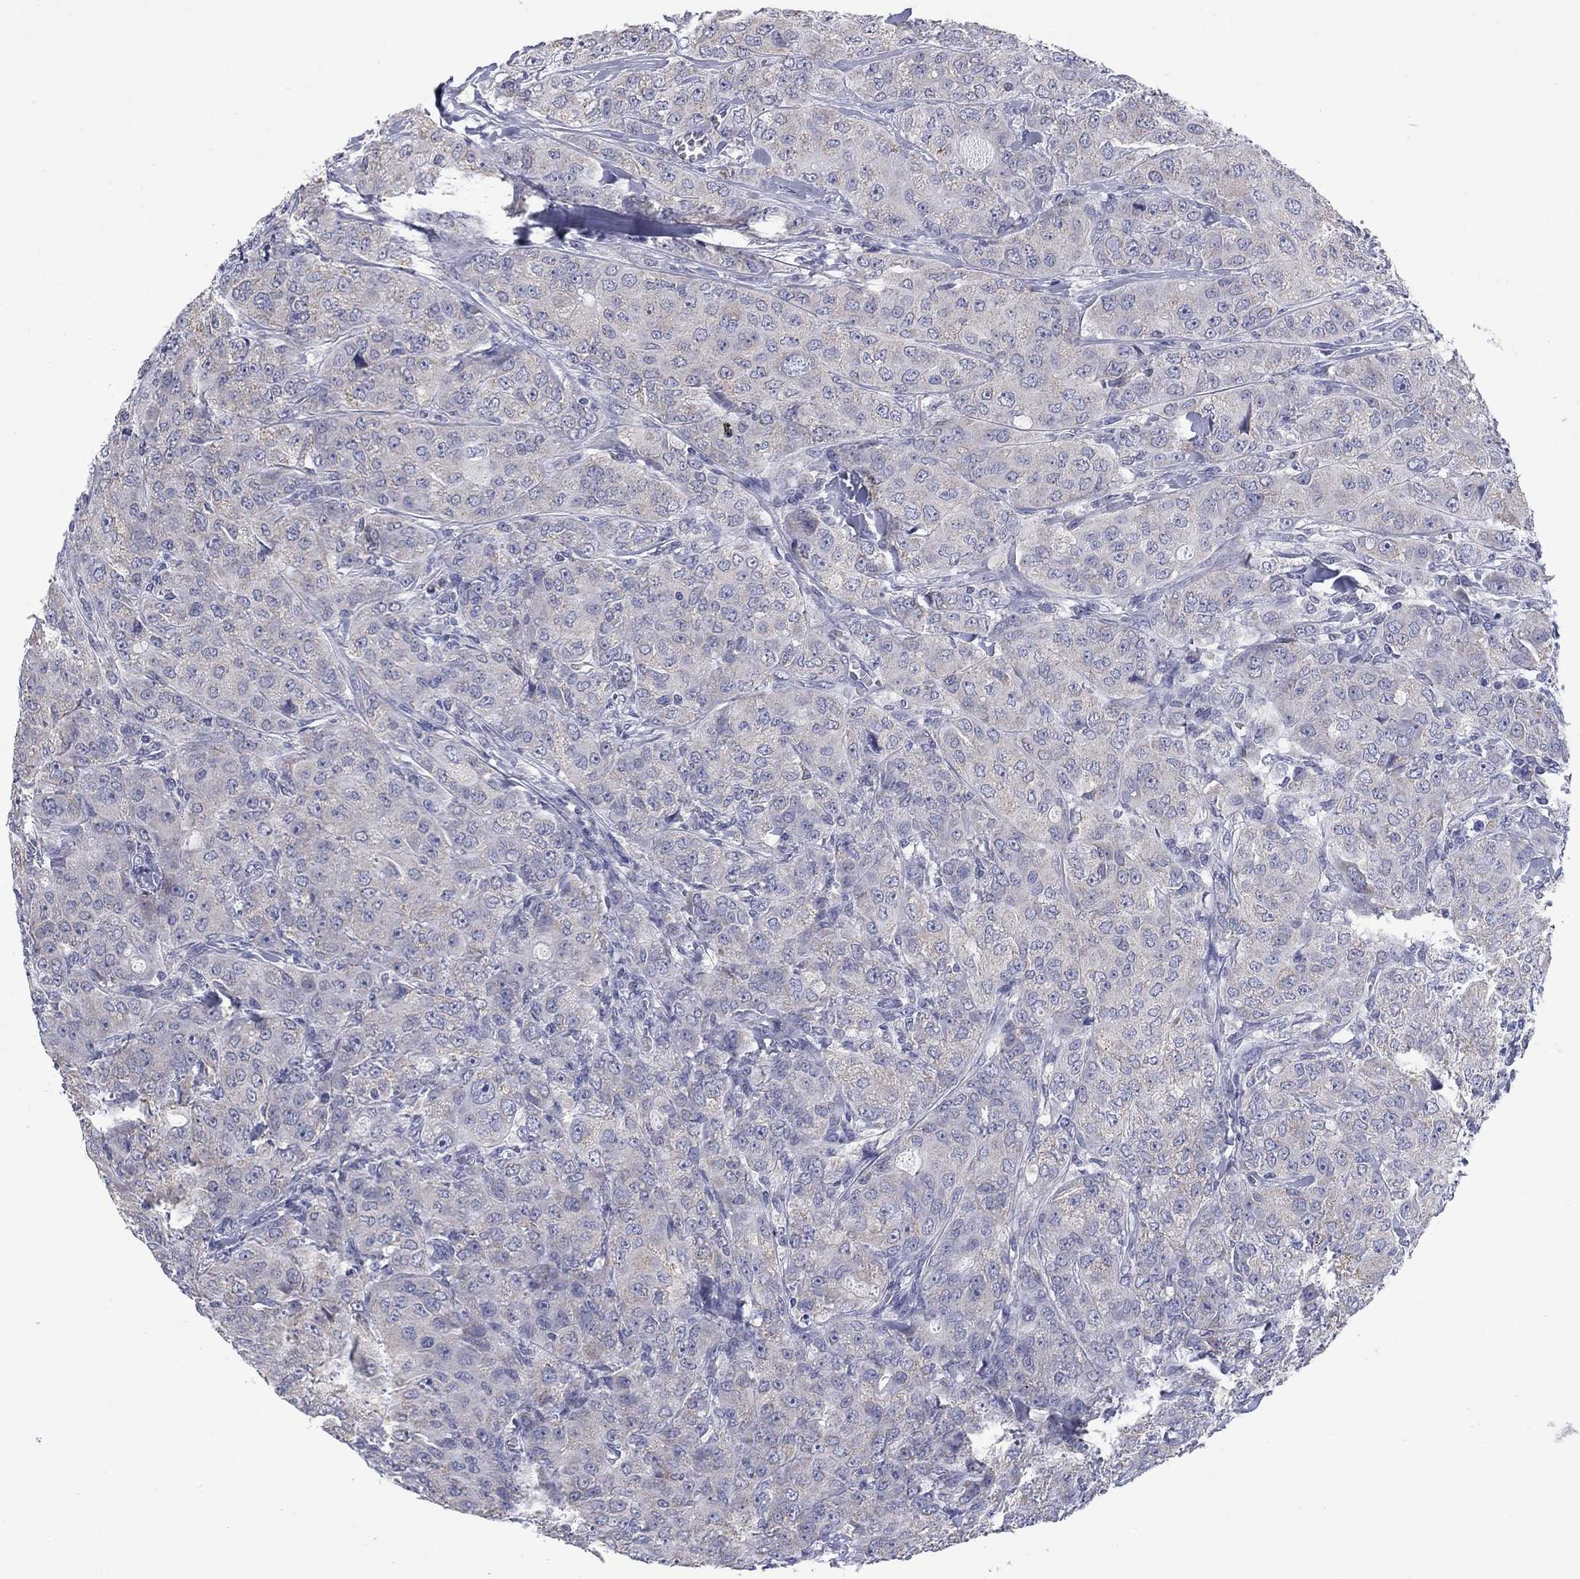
{"staining": {"intensity": "negative", "quantity": "none", "location": "none"}, "tissue": "breast cancer", "cell_type": "Tumor cells", "image_type": "cancer", "snomed": [{"axis": "morphology", "description": "Duct carcinoma"}, {"axis": "topography", "description": "Breast"}], "caption": "An IHC photomicrograph of intraductal carcinoma (breast) is shown. There is no staining in tumor cells of intraductal carcinoma (breast). (Brightfield microscopy of DAB IHC at high magnification).", "gene": "FRK", "patient": {"sex": "female", "age": 43}}